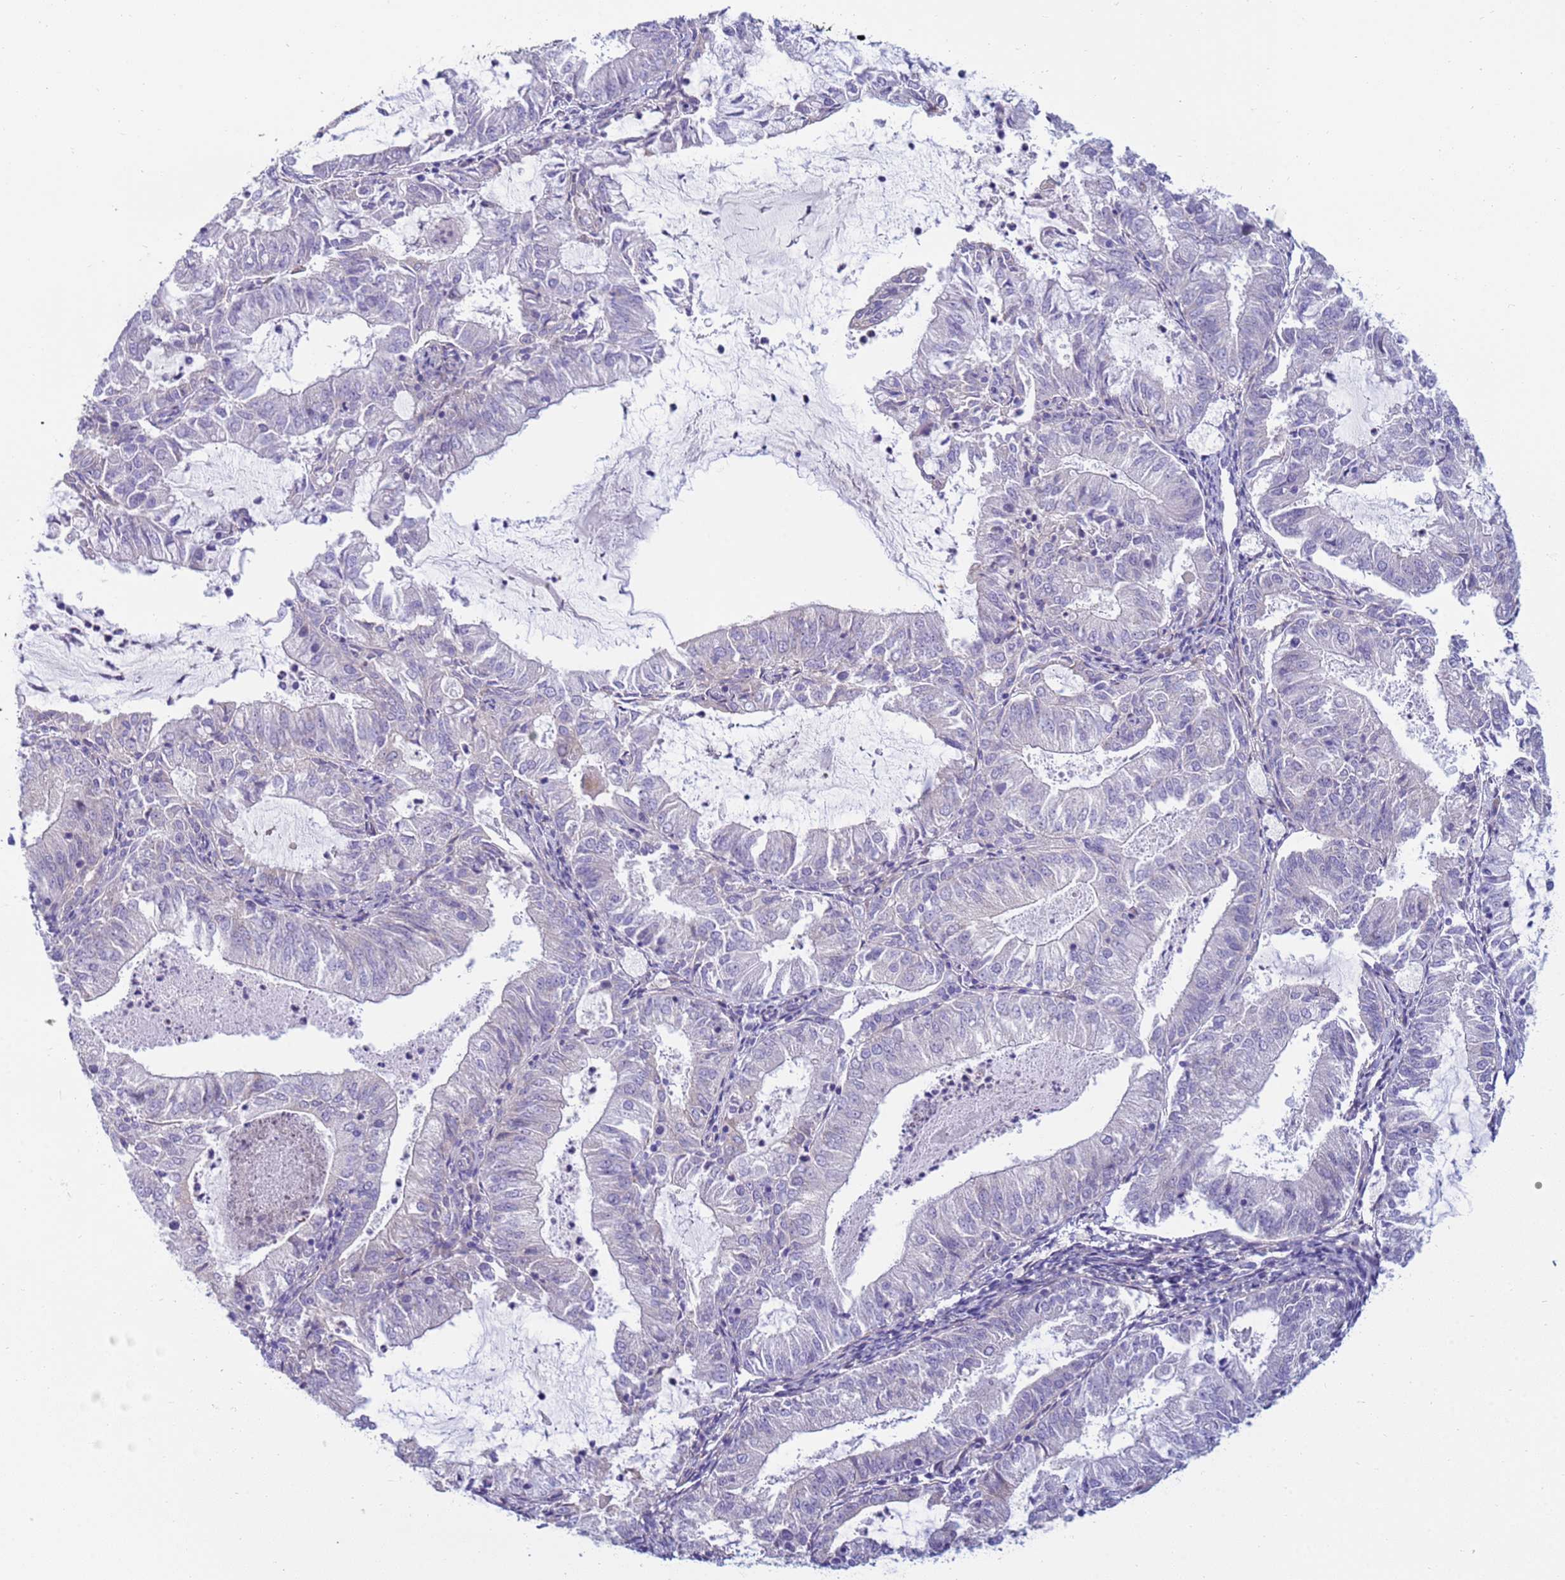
{"staining": {"intensity": "negative", "quantity": "none", "location": "none"}, "tissue": "endometrial cancer", "cell_type": "Tumor cells", "image_type": "cancer", "snomed": [{"axis": "morphology", "description": "Adenocarcinoma, NOS"}, {"axis": "topography", "description": "Endometrium"}], "caption": "Immunohistochemistry photomicrograph of human adenocarcinoma (endometrial) stained for a protein (brown), which demonstrates no positivity in tumor cells. (Brightfield microscopy of DAB (3,3'-diaminobenzidine) immunohistochemistry at high magnification).", "gene": "TRPC6", "patient": {"sex": "female", "age": 57}}